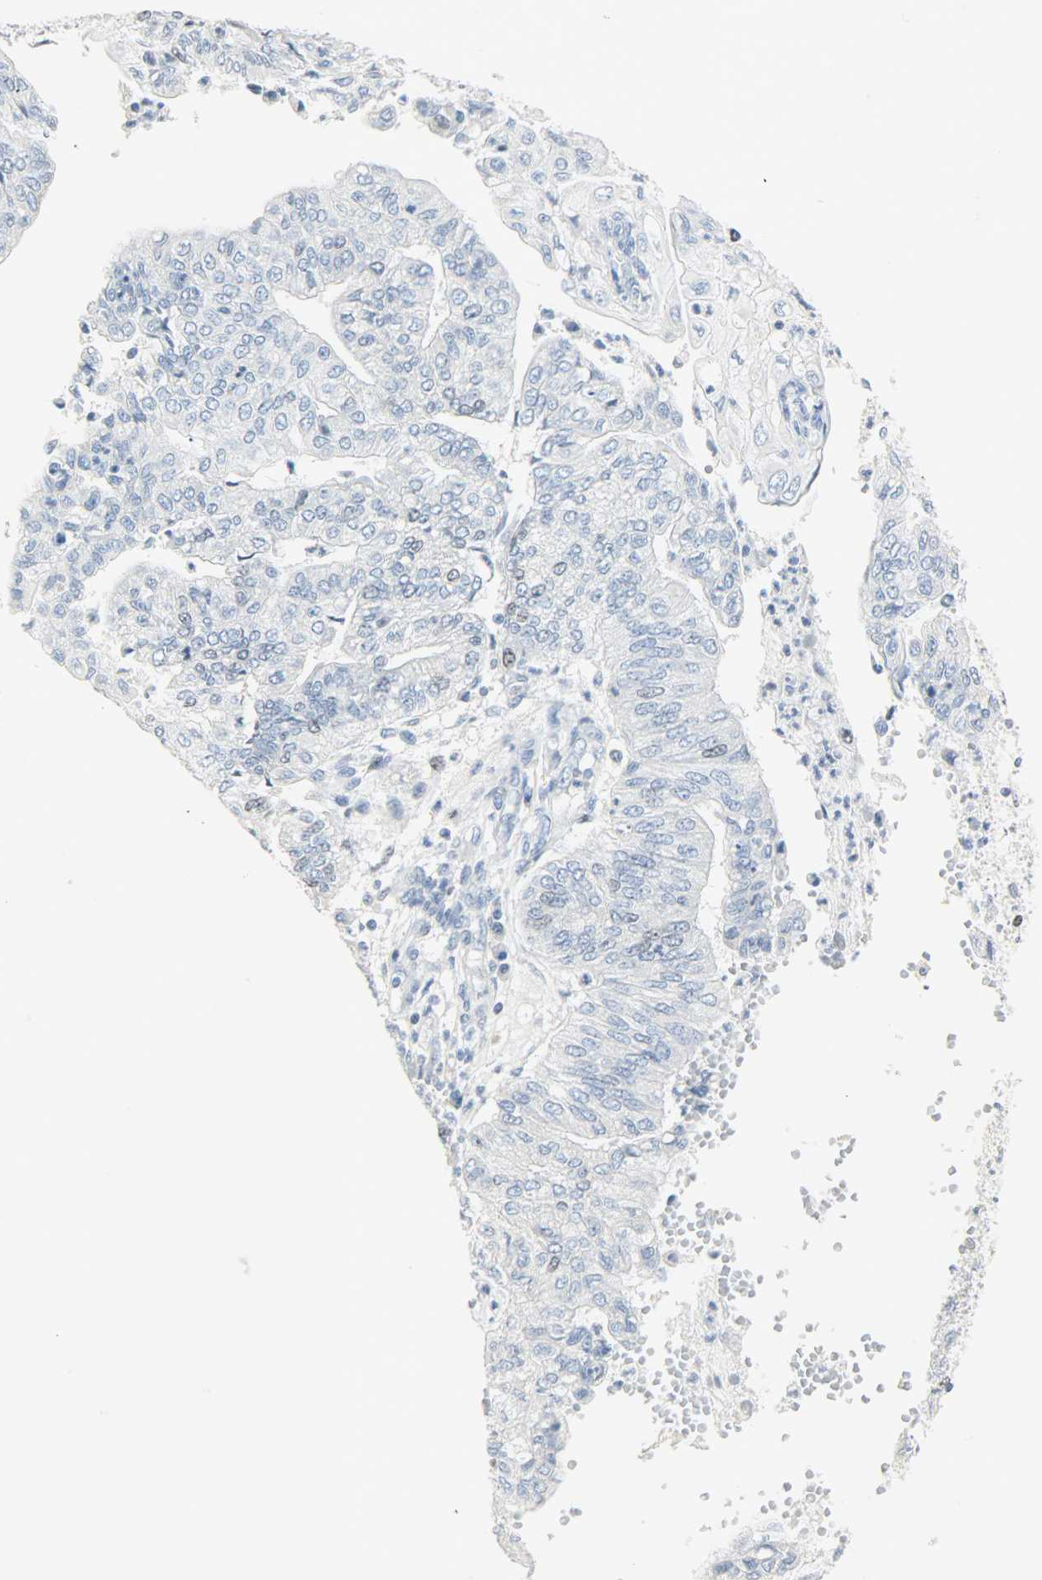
{"staining": {"intensity": "negative", "quantity": "none", "location": "none"}, "tissue": "endometrial cancer", "cell_type": "Tumor cells", "image_type": "cancer", "snomed": [{"axis": "morphology", "description": "Adenocarcinoma, NOS"}, {"axis": "topography", "description": "Endometrium"}], "caption": "Endometrial cancer (adenocarcinoma) was stained to show a protein in brown. There is no significant expression in tumor cells.", "gene": "HELLS", "patient": {"sex": "female", "age": 59}}